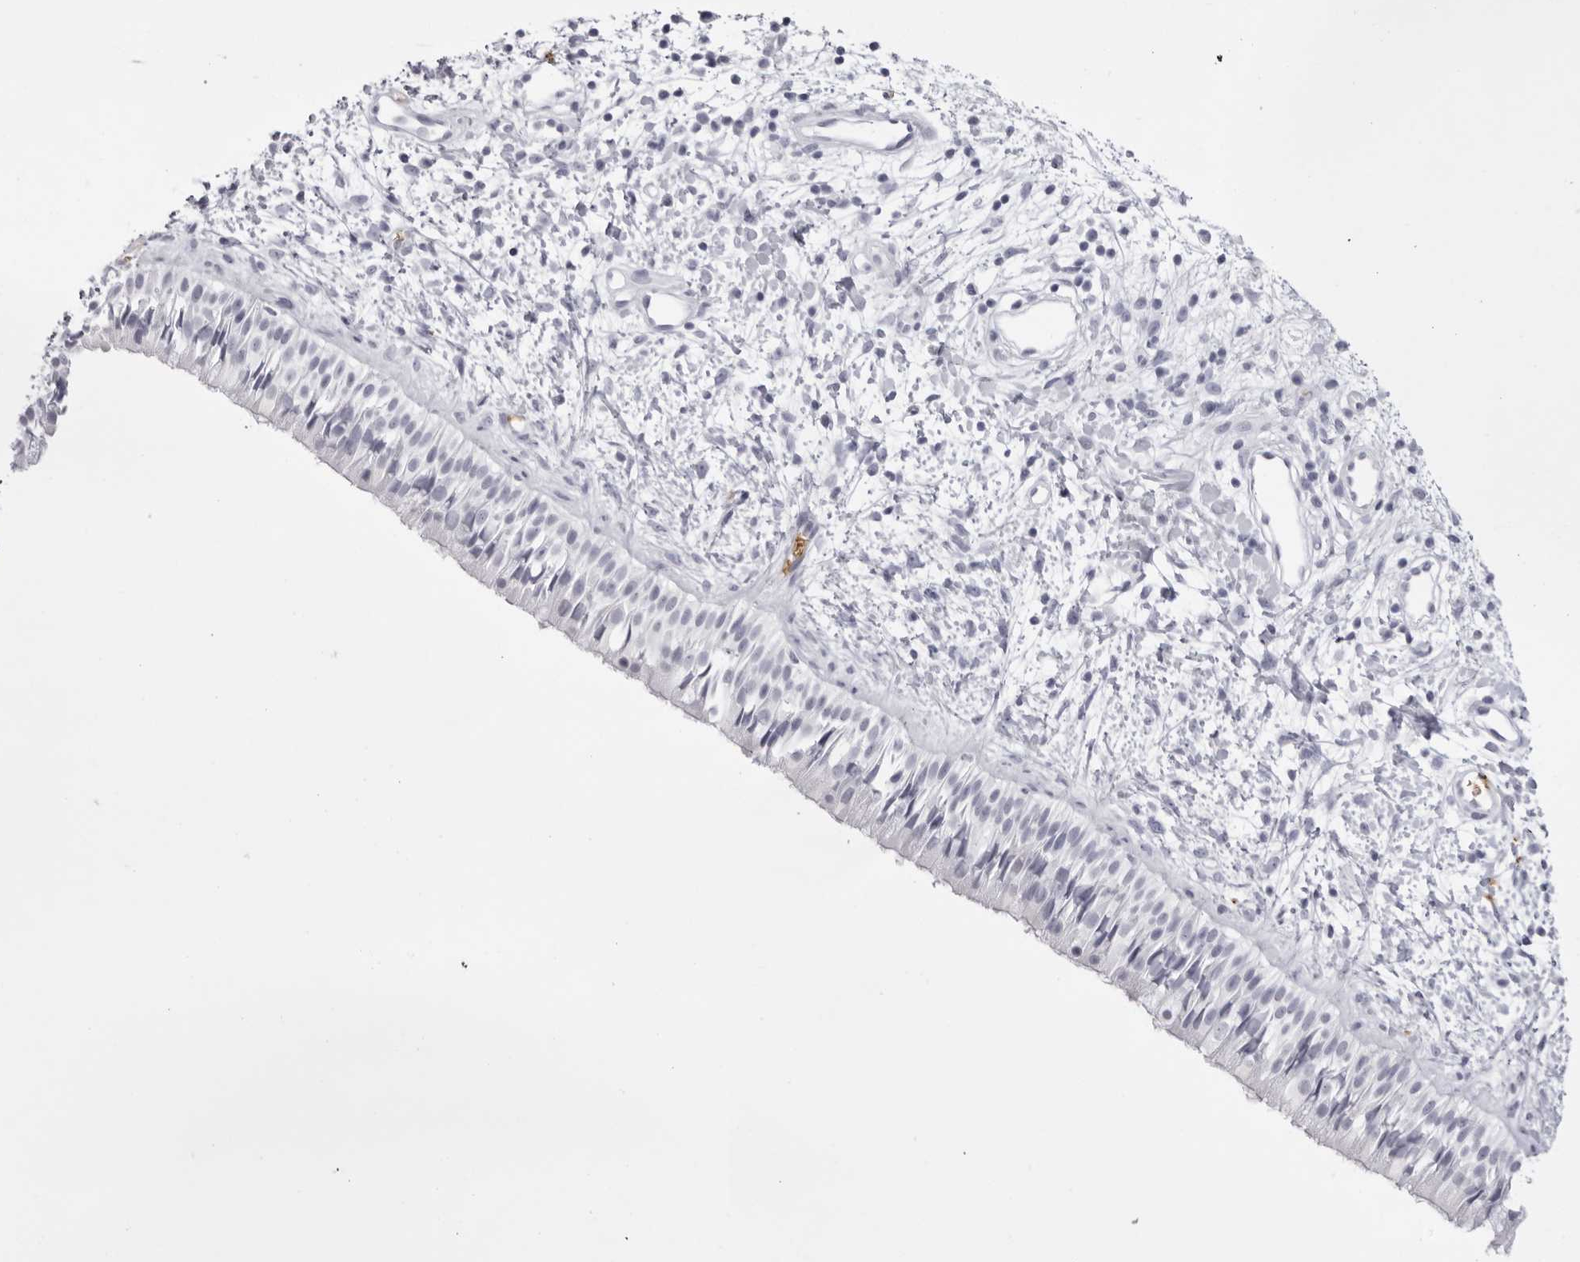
{"staining": {"intensity": "negative", "quantity": "none", "location": "none"}, "tissue": "nasopharynx", "cell_type": "Respiratory epithelial cells", "image_type": "normal", "snomed": [{"axis": "morphology", "description": "Normal tissue, NOS"}, {"axis": "topography", "description": "Nasopharynx"}], "caption": "Micrograph shows no protein staining in respiratory epithelial cells of normal nasopharynx. (Immunohistochemistry, brightfield microscopy, high magnification).", "gene": "SPTA1", "patient": {"sex": "male", "age": 22}}